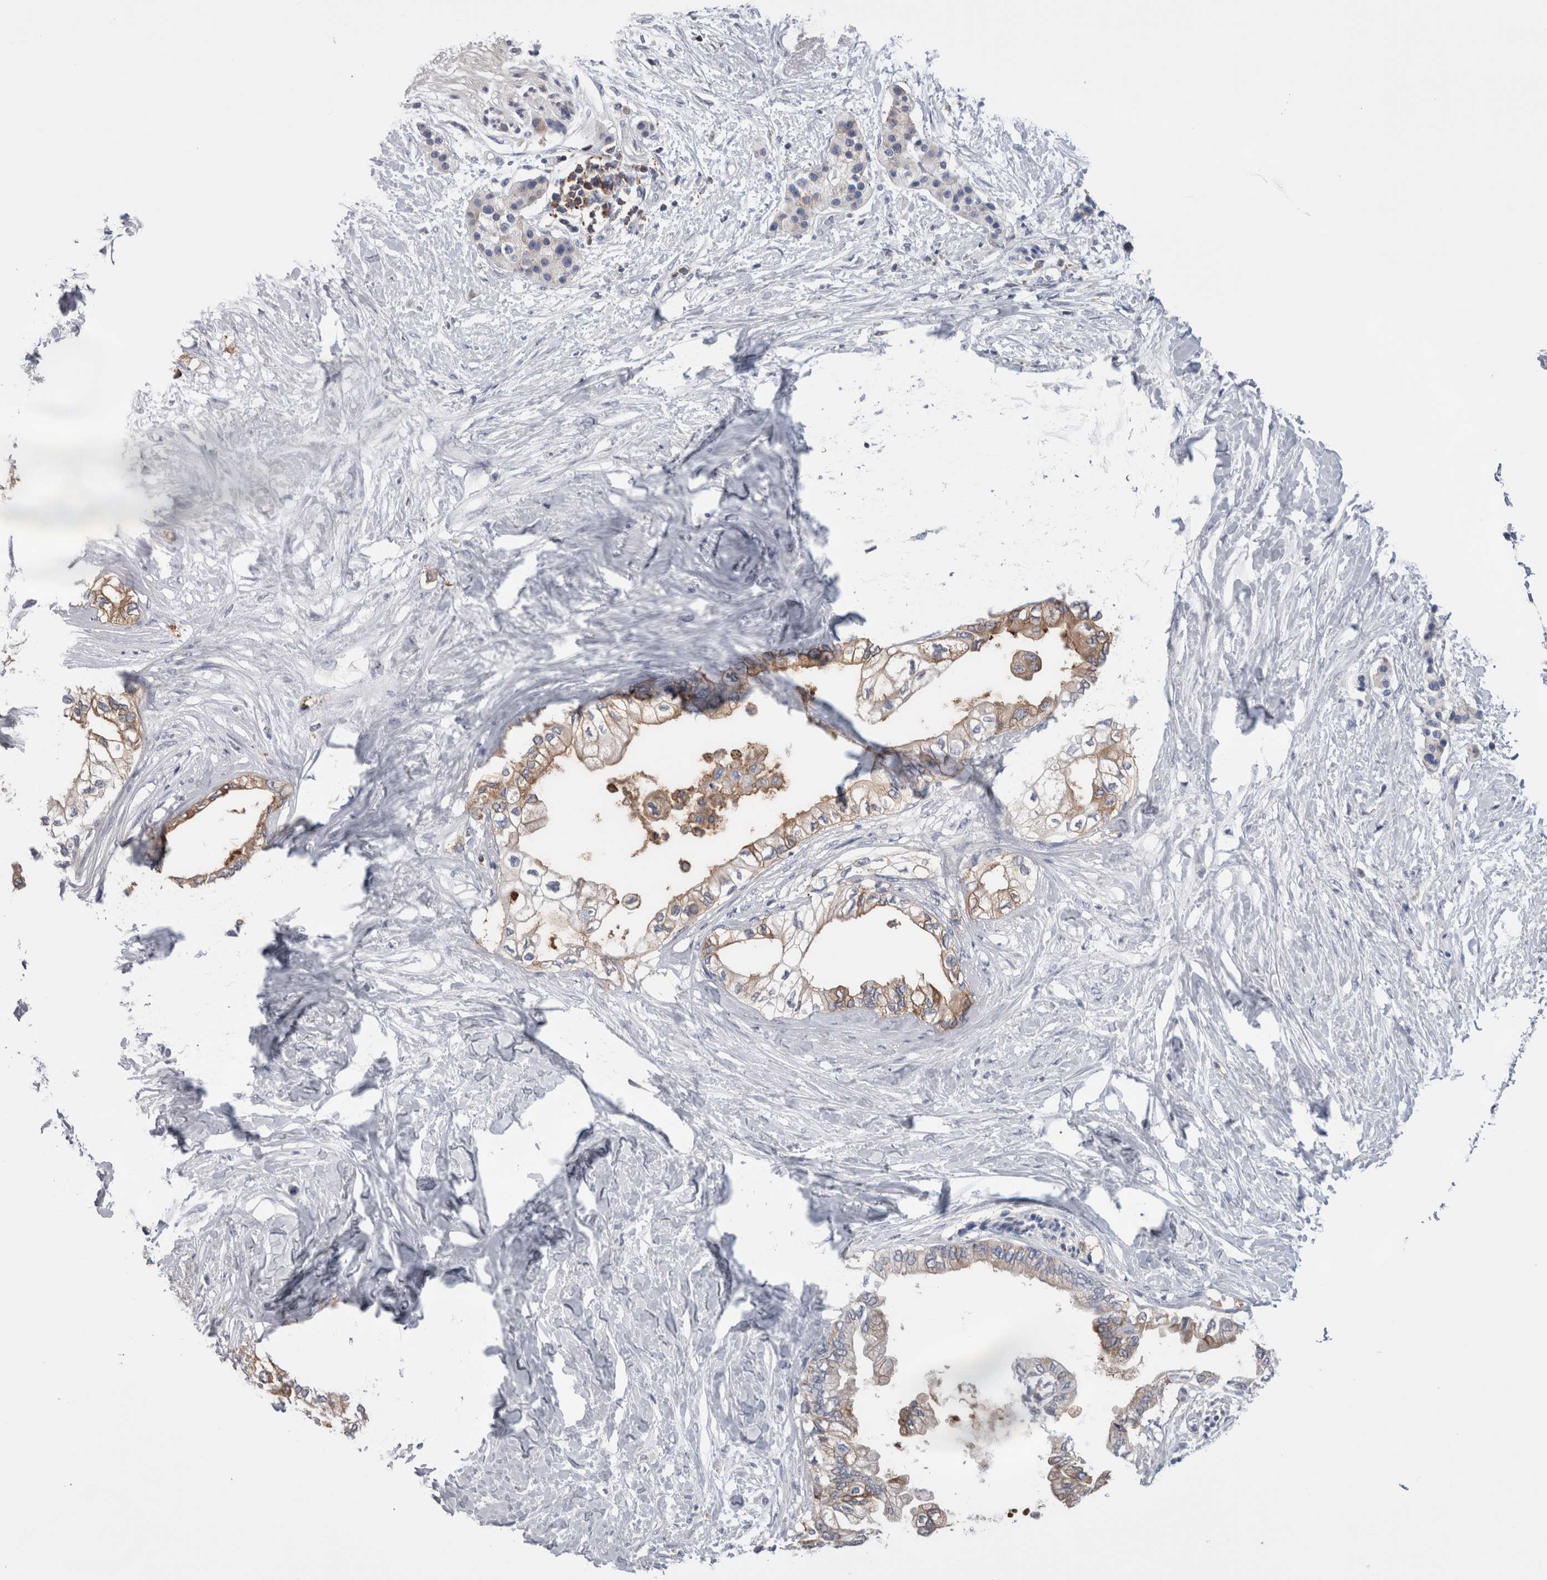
{"staining": {"intensity": "moderate", "quantity": ">75%", "location": "cytoplasmic/membranous"}, "tissue": "pancreatic cancer", "cell_type": "Tumor cells", "image_type": "cancer", "snomed": [{"axis": "morphology", "description": "Normal tissue, NOS"}, {"axis": "morphology", "description": "Adenocarcinoma, NOS"}, {"axis": "topography", "description": "Pancreas"}, {"axis": "topography", "description": "Duodenum"}], "caption": "This is a photomicrograph of immunohistochemistry (IHC) staining of adenocarcinoma (pancreatic), which shows moderate positivity in the cytoplasmic/membranous of tumor cells.", "gene": "DCTN6", "patient": {"sex": "female", "age": 60}}